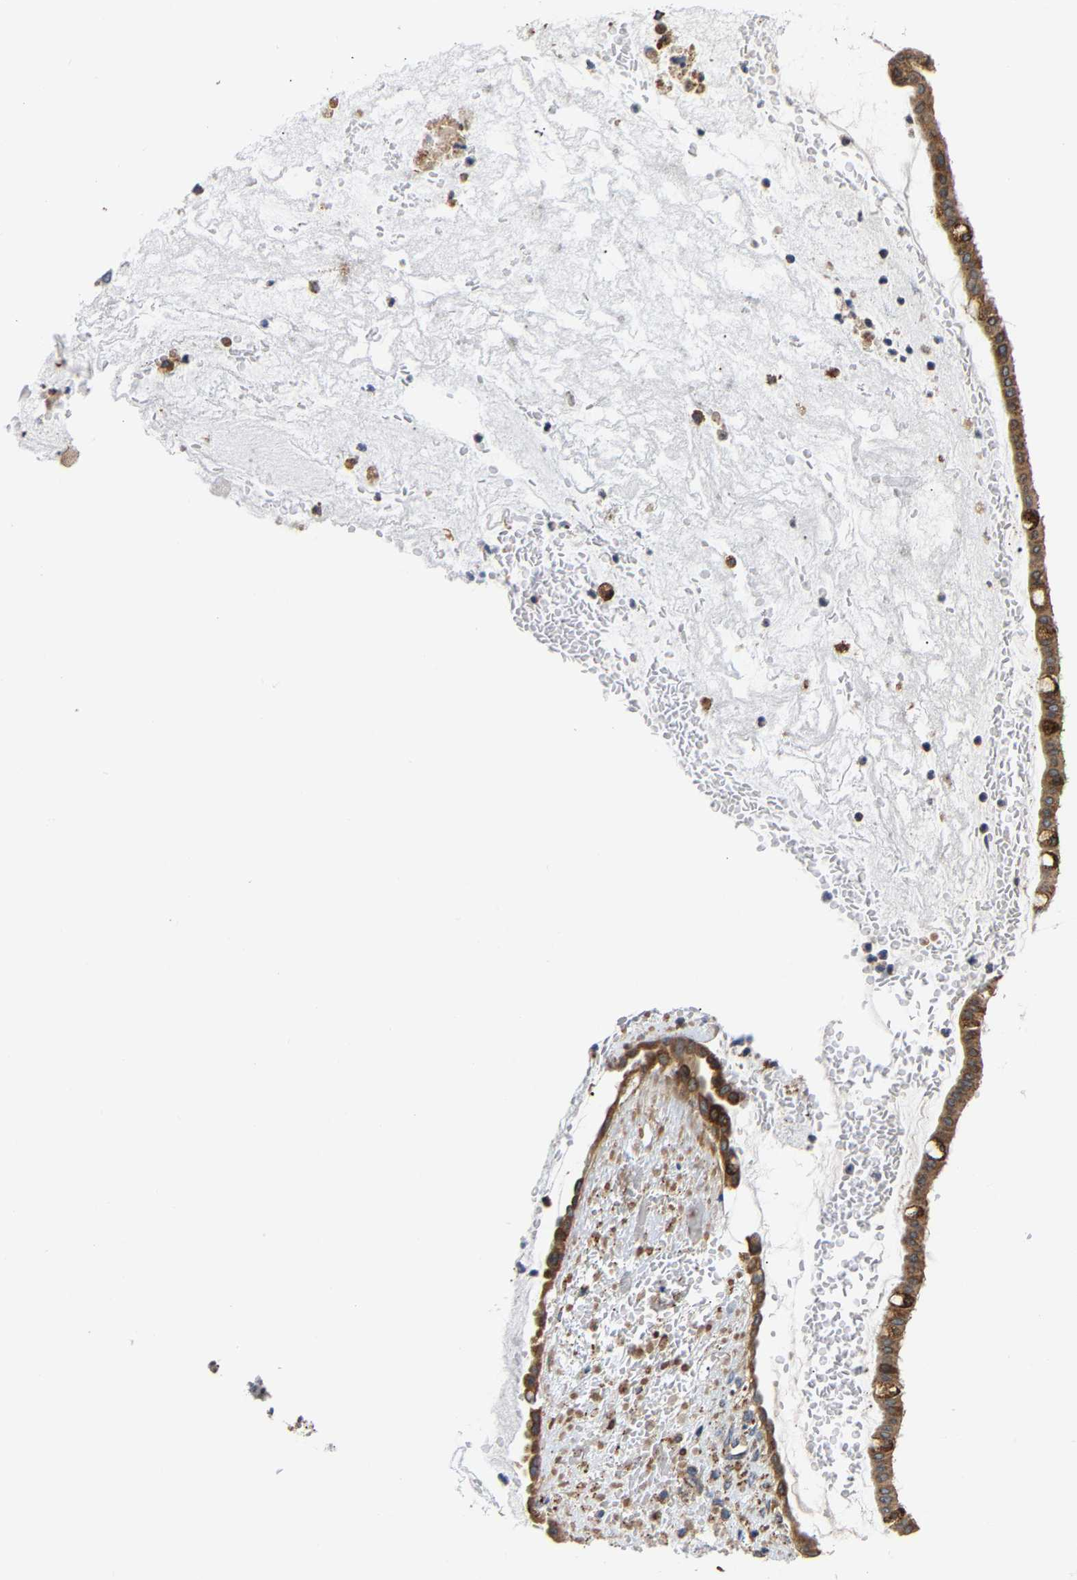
{"staining": {"intensity": "moderate", "quantity": ">75%", "location": "cytoplasmic/membranous"}, "tissue": "ovarian cancer", "cell_type": "Tumor cells", "image_type": "cancer", "snomed": [{"axis": "morphology", "description": "Cystadenocarcinoma, mucinous, NOS"}, {"axis": "topography", "description": "Ovary"}], "caption": "Immunohistochemistry (IHC) histopathology image of mucinous cystadenocarcinoma (ovarian) stained for a protein (brown), which demonstrates medium levels of moderate cytoplasmic/membranous expression in about >75% of tumor cells.", "gene": "ARAP1", "patient": {"sex": "female", "age": 73}}